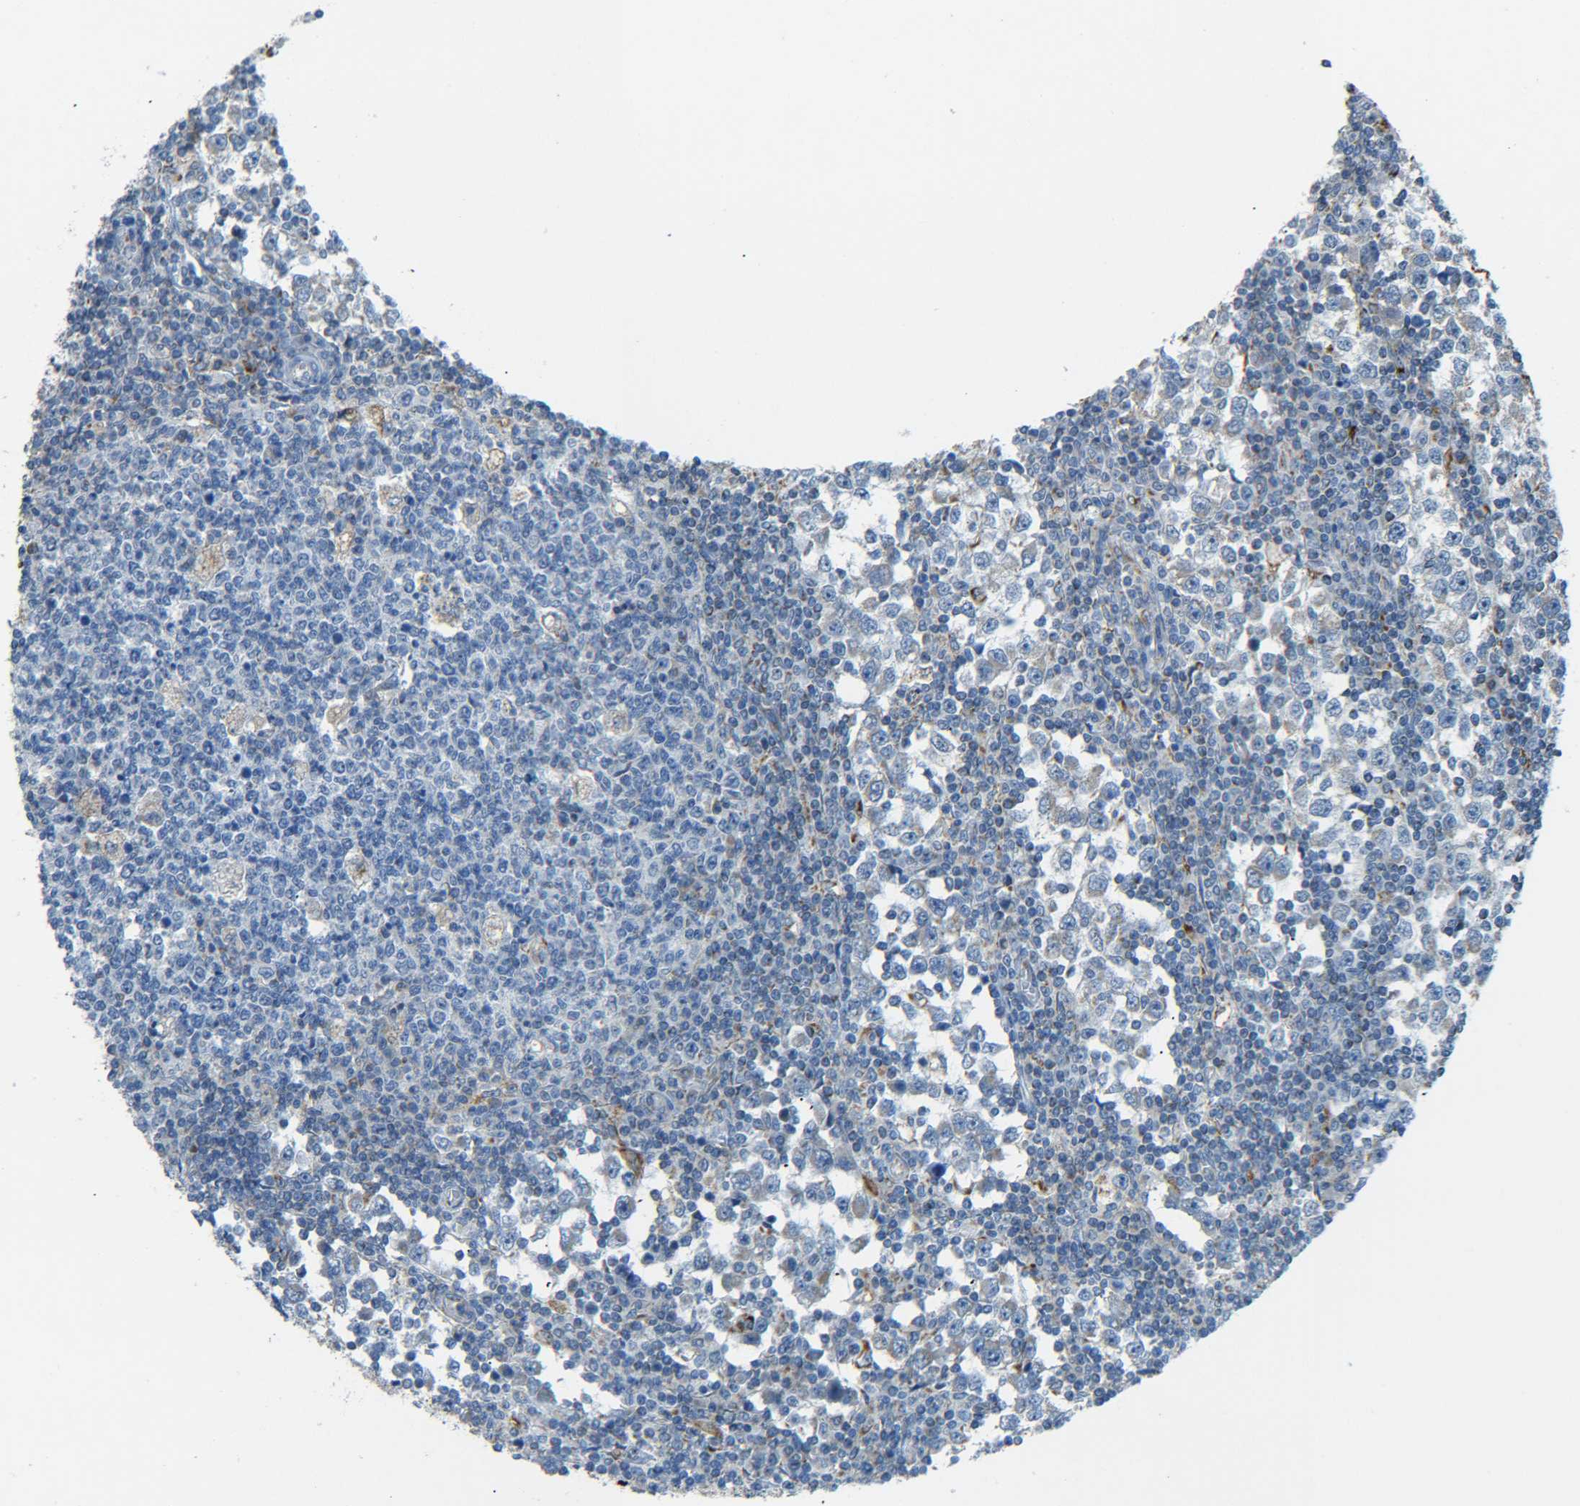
{"staining": {"intensity": "negative", "quantity": "none", "location": "none"}, "tissue": "testis cancer", "cell_type": "Tumor cells", "image_type": "cancer", "snomed": [{"axis": "morphology", "description": "Seminoma, NOS"}, {"axis": "topography", "description": "Testis"}], "caption": "Immunohistochemical staining of testis cancer (seminoma) reveals no significant expression in tumor cells.", "gene": "CYB5R1", "patient": {"sex": "male", "age": 65}}